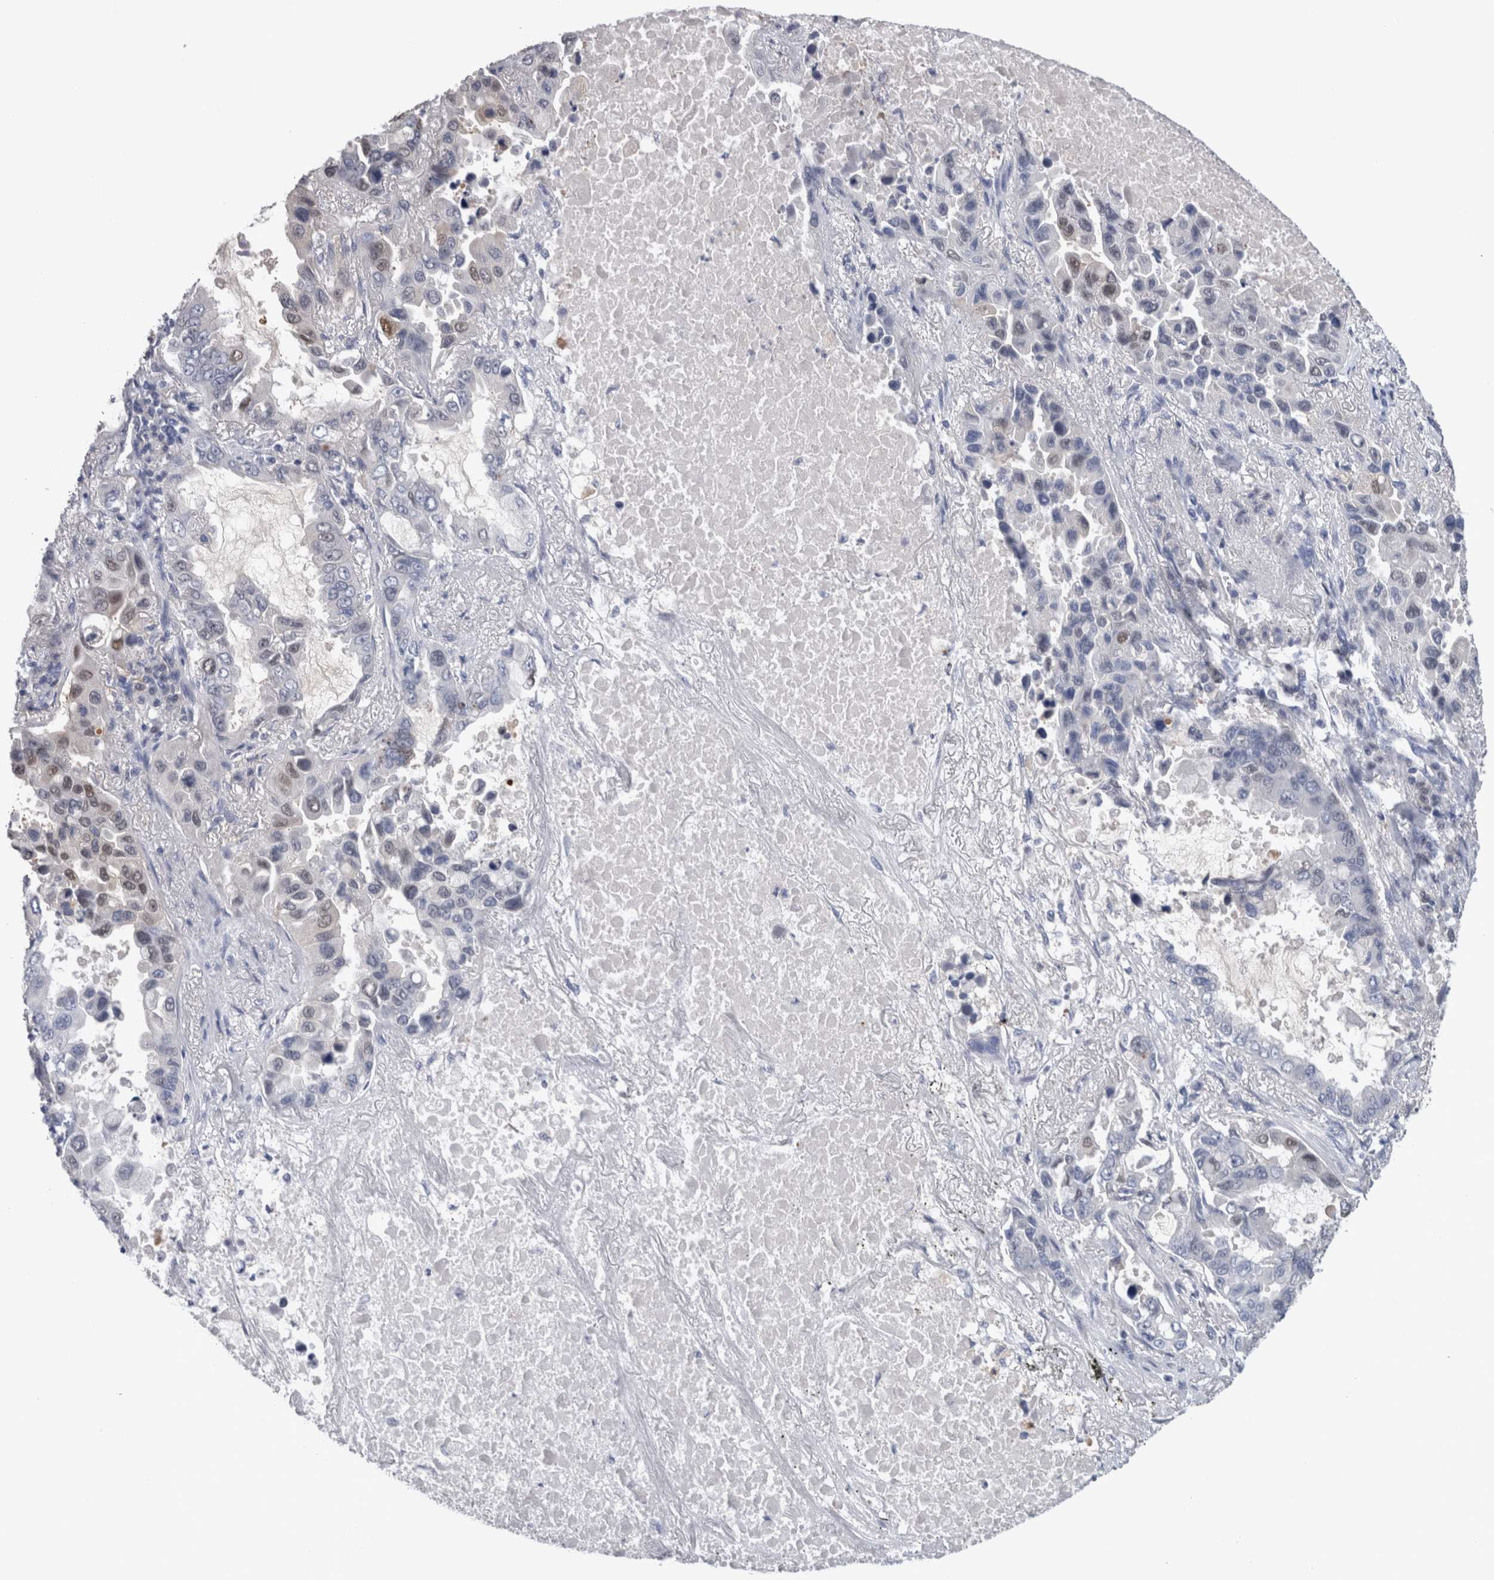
{"staining": {"intensity": "weak", "quantity": "<25%", "location": "nuclear"}, "tissue": "lung cancer", "cell_type": "Tumor cells", "image_type": "cancer", "snomed": [{"axis": "morphology", "description": "Adenocarcinoma, NOS"}, {"axis": "topography", "description": "Lung"}], "caption": "An IHC histopathology image of lung cancer is shown. There is no staining in tumor cells of lung cancer.", "gene": "CA8", "patient": {"sex": "male", "age": 64}}